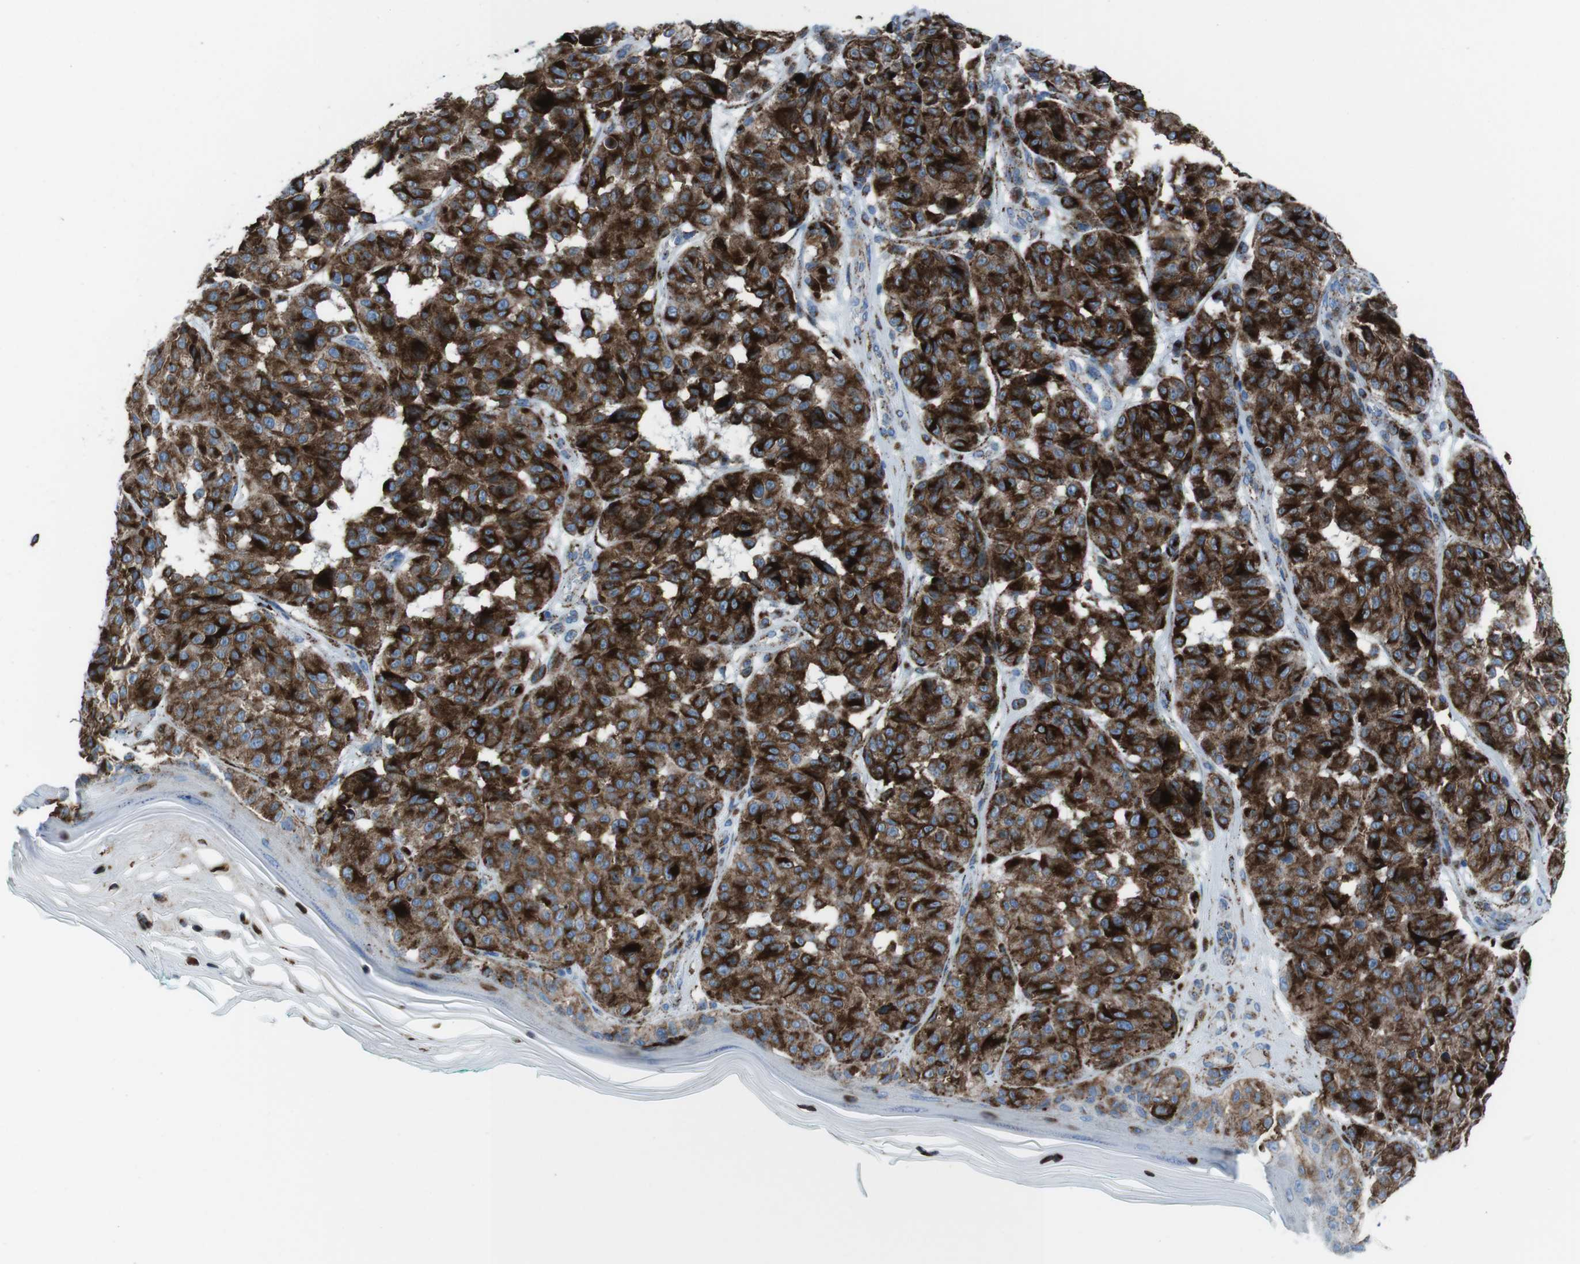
{"staining": {"intensity": "strong", "quantity": ">75%", "location": "cytoplasmic/membranous"}, "tissue": "melanoma", "cell_type": "Tumor cells", "image_type": "cancer", "snomed": [{"axis": "morphology", "description": "Malignant melanoma, NOS"}, {"axis": "topography", "description": "Skin"}], "caption": "This photomicrograph reveals immunohistochemistry staining of human melanoma, with high strong cytoplasmic/membranous staining in about >75% of tumor cells.", "gene": "SCARB2", "patient": {"sex": "female", "age": 46}}